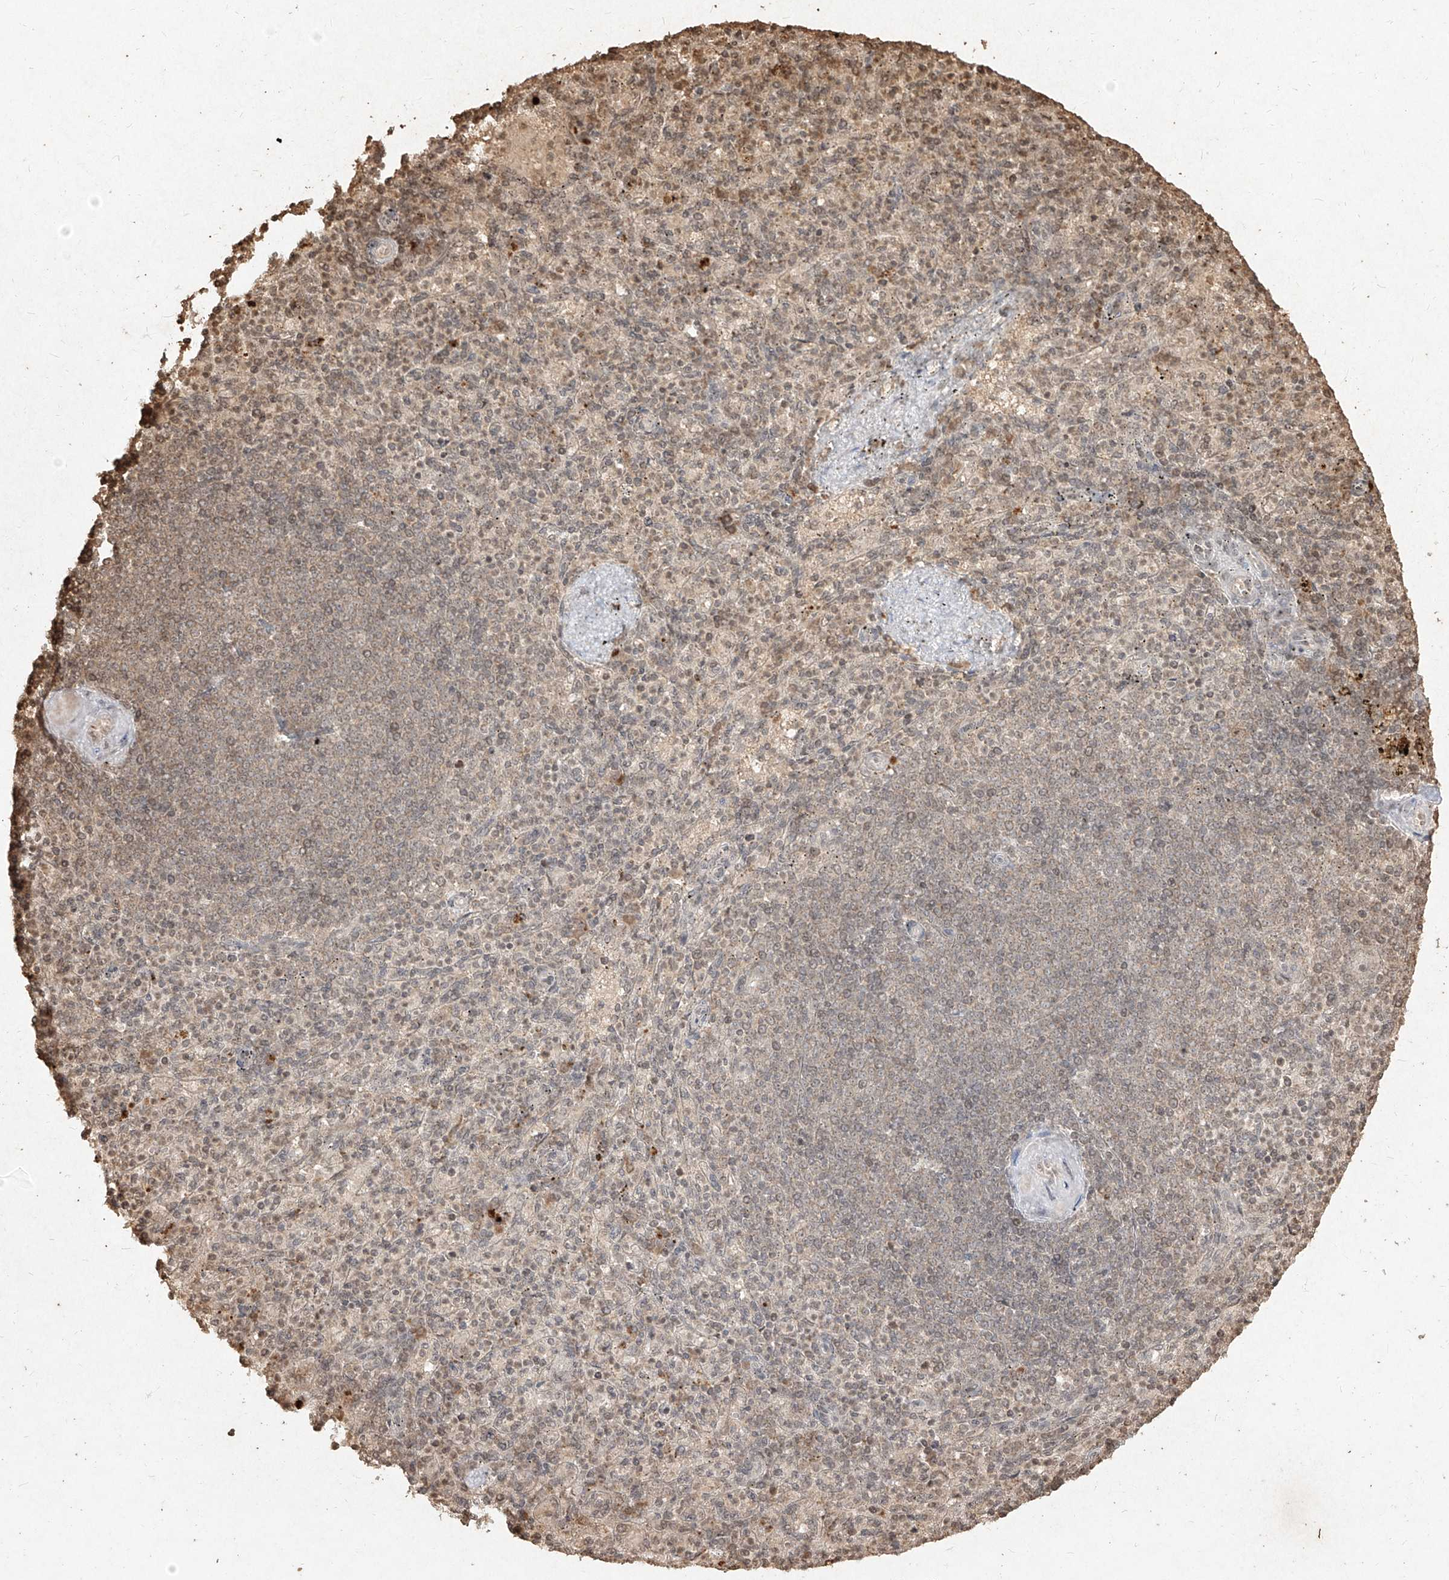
{"staining": {"intensity": "moderate", "quantity": "25%-75%", "location": "cytoplasmic/membranous,nuclear"}, "tissue": "spleen", "cell_type": "Cells in red pulp", "image_type": "normal", "snomed": [{"axis": "morphology", "description": "Normal tissue, NOS"}, {"axis": "topography", "description": "Spleen"}], "caption": "Unremarkable spleen reveals moderate cytoplasmic/membranous,nuclear positivity in about 25%-75% of cells in red pulp (DAB IHC with brightfield microscopy, high magnification)..", "gene": "UBE2K", "patient": {"sex": "female", "age": 74}}